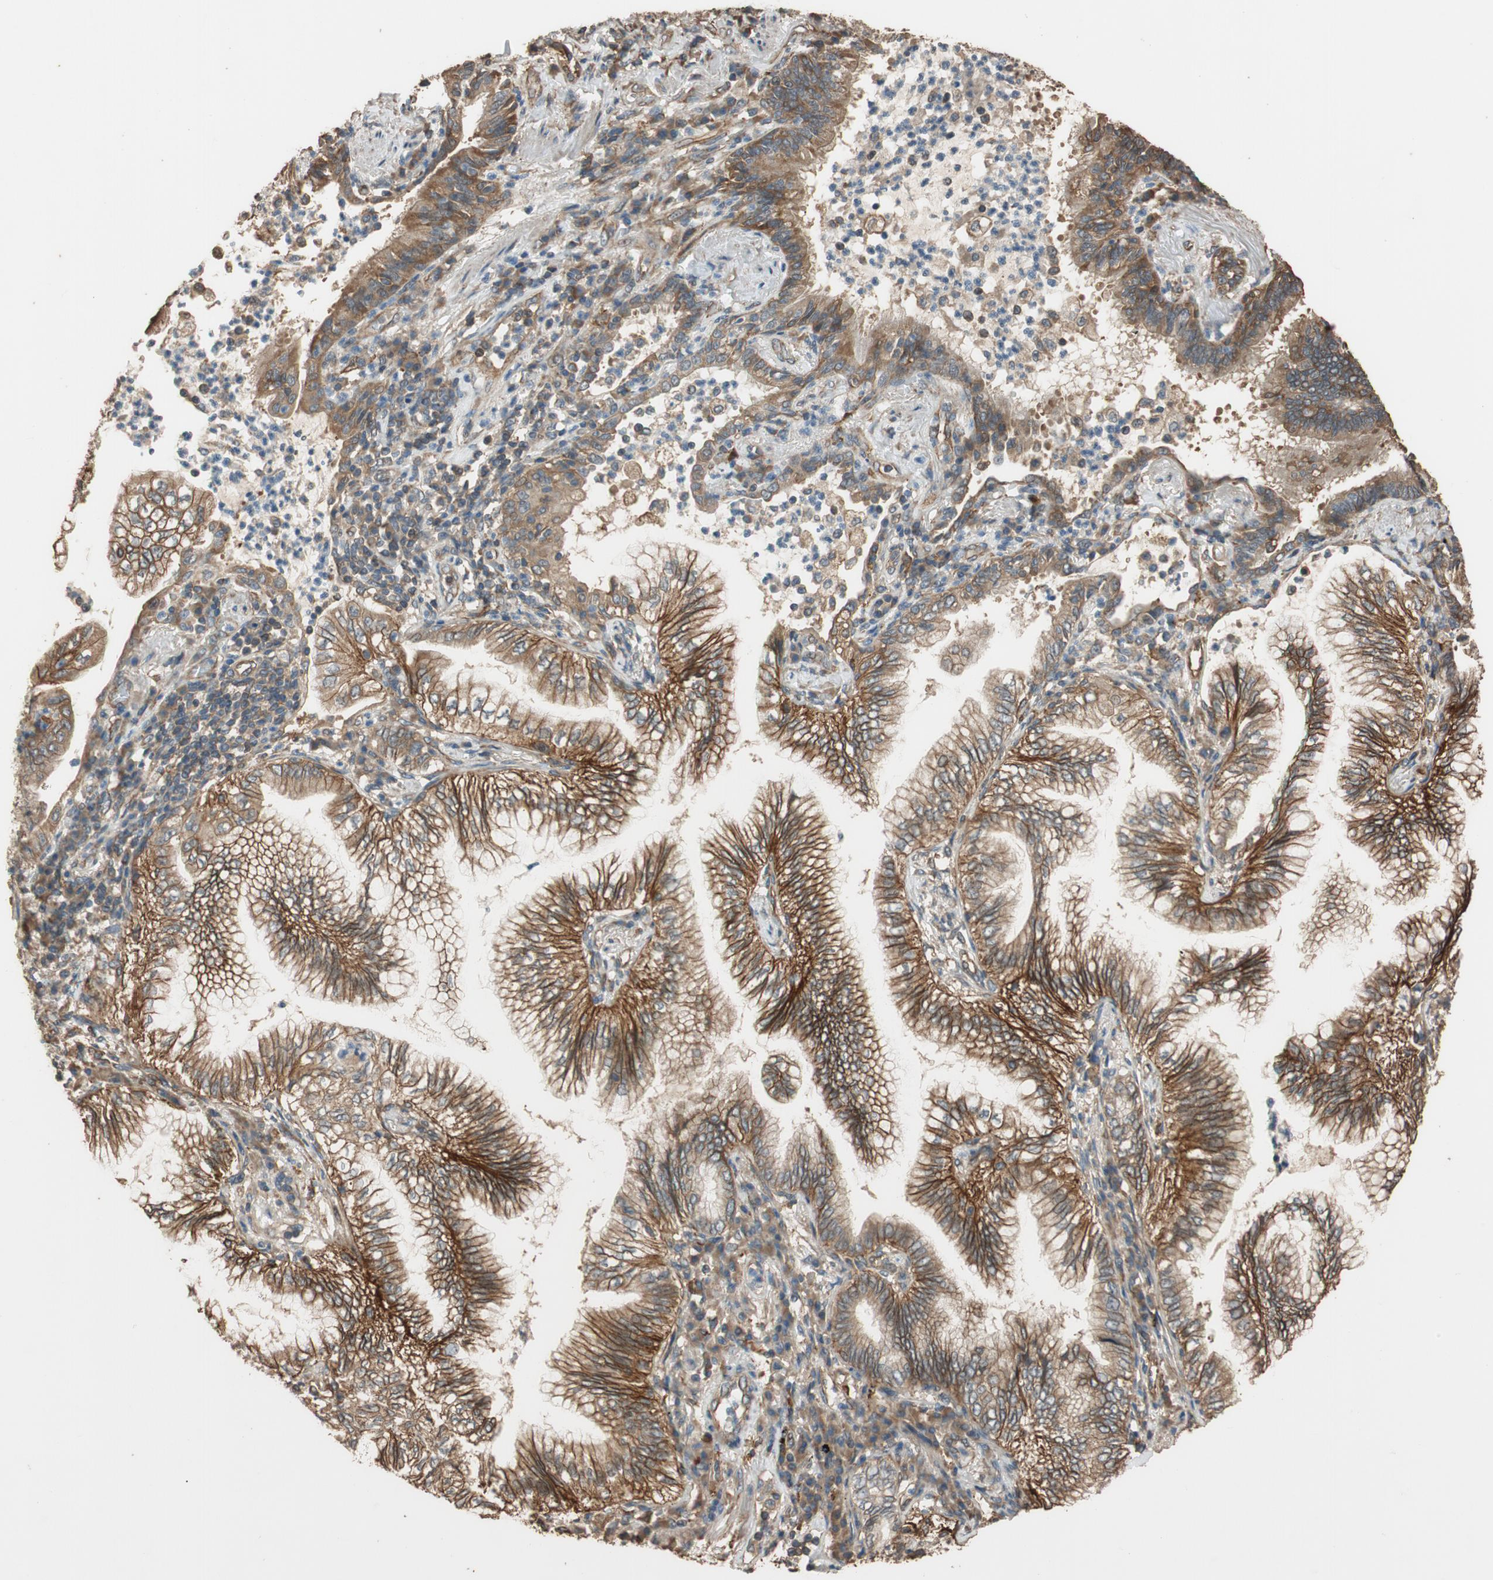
{"staining": {"intensity": "moderate", "quantity": ">75%", "location": "cytoplasmic/membranous"}, "tissue": "lung cancer", "cell_type": "Tumor cells", "image_type": "cancer", "snomed": [{"axis": "morphology", "description": "Normal tissue, NOS"}, {"axis": "morphology", "description": "Adenocarcinoma, NOS"}, {"axis": "topography", "description": "Bronchus"}, {"axis": "topography", "description": "Lung"}], "caption": "Protein staining exhibits moderate cytoplasmic/membranous positivity in about >75% of tumor cells in lung cancer (adenocarcinoma).", "gene": "MST1R", "patient": {"sex": "female", "age": 70}}